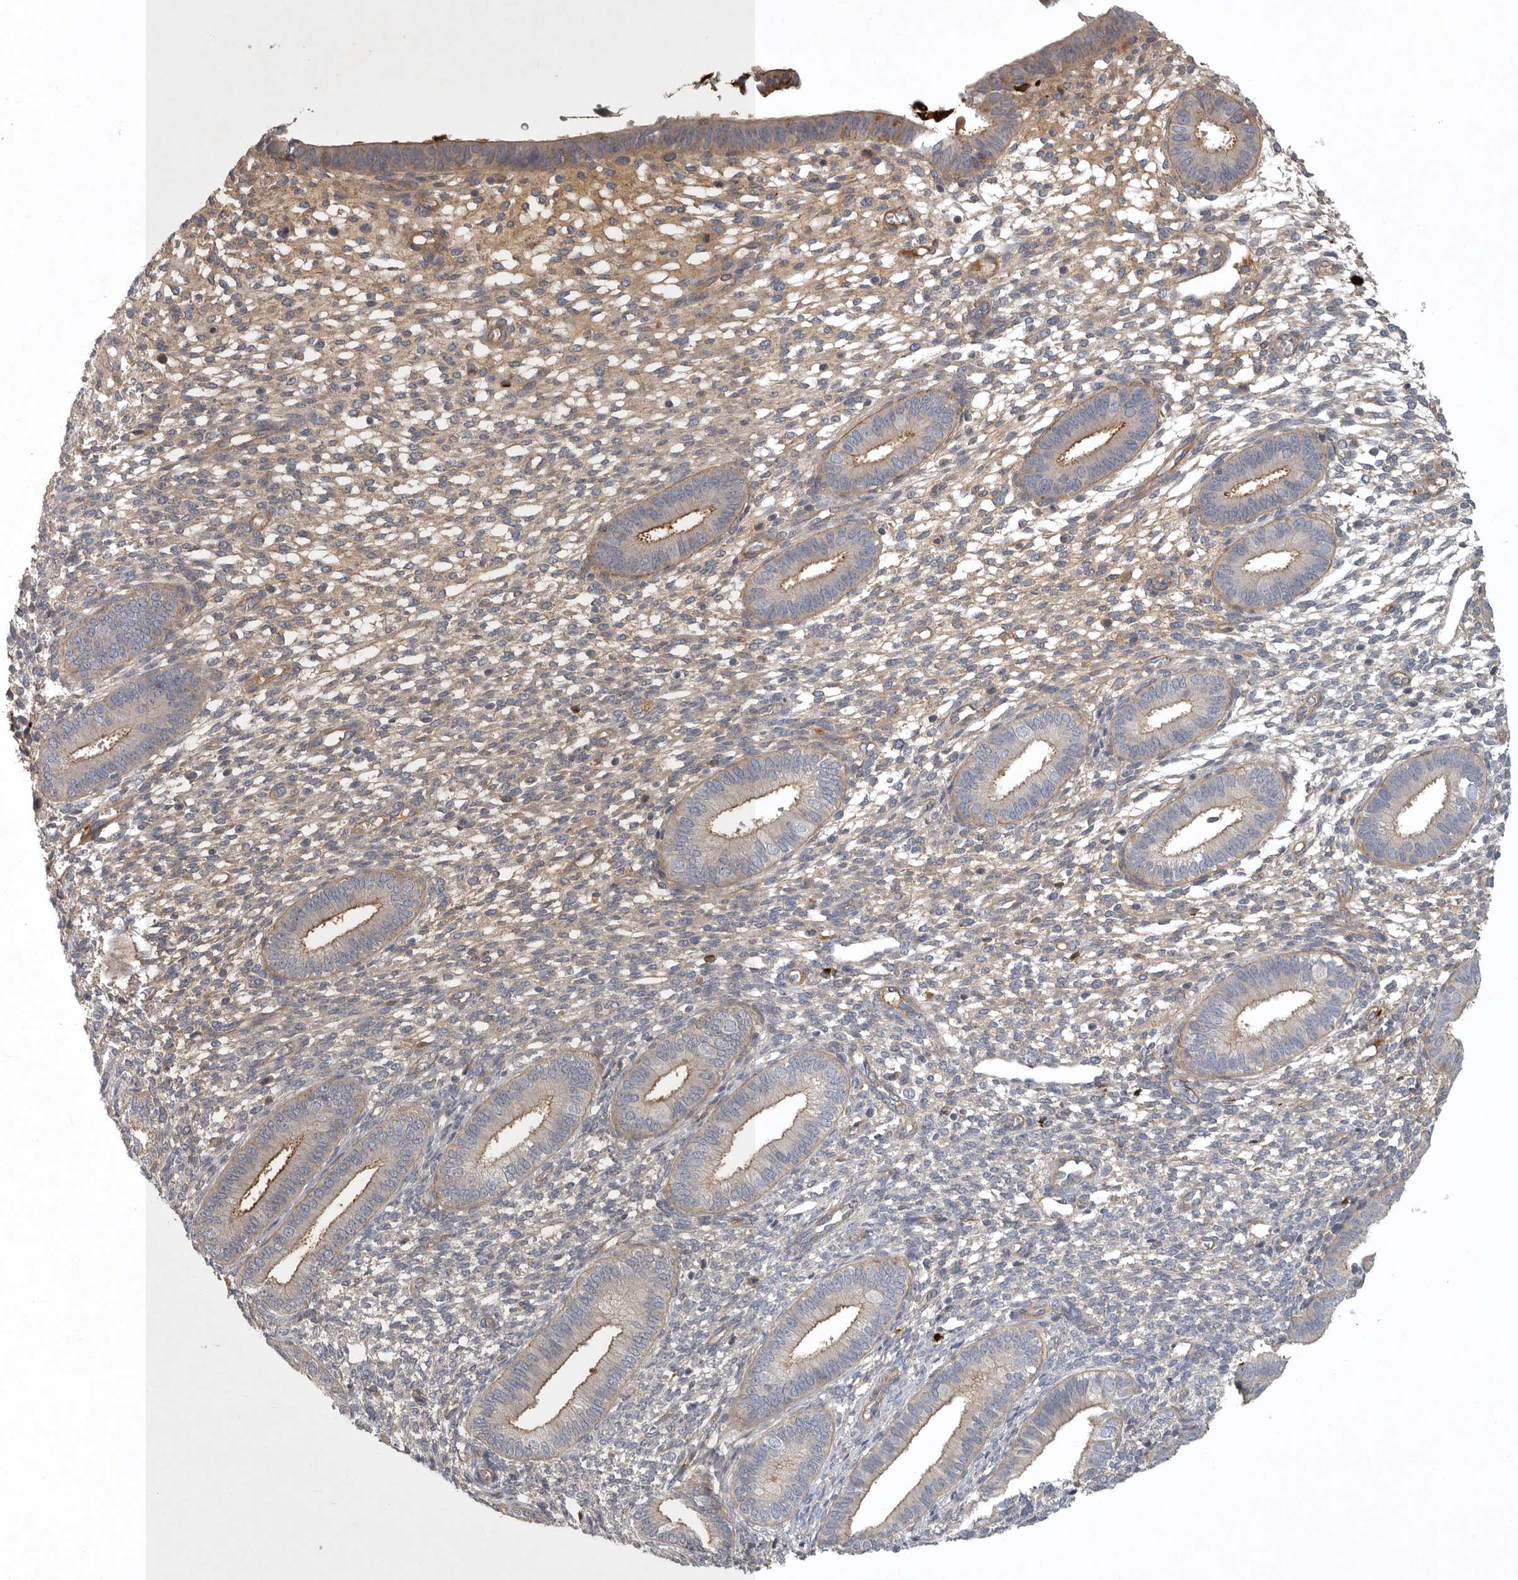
{"staining": {"intensity": "negative", "quantity": "none", "location": "none"}, "tissue": "endometrium", "cell_type": "Cells in endometrial stroma", "image_type": "normal", "snomed": [{"axis": "morphology", "description": "Normal tissue, NOS"}, {"axis": "topography", "description": "Endometrium"}], "caption": "IHC histopathology image of normal endometrium stained for a protein (brown), which reveals no expression in cells in endometrial stroma.", "gene": "MLPH", "patient": {"sex": "female", "age": 46}}